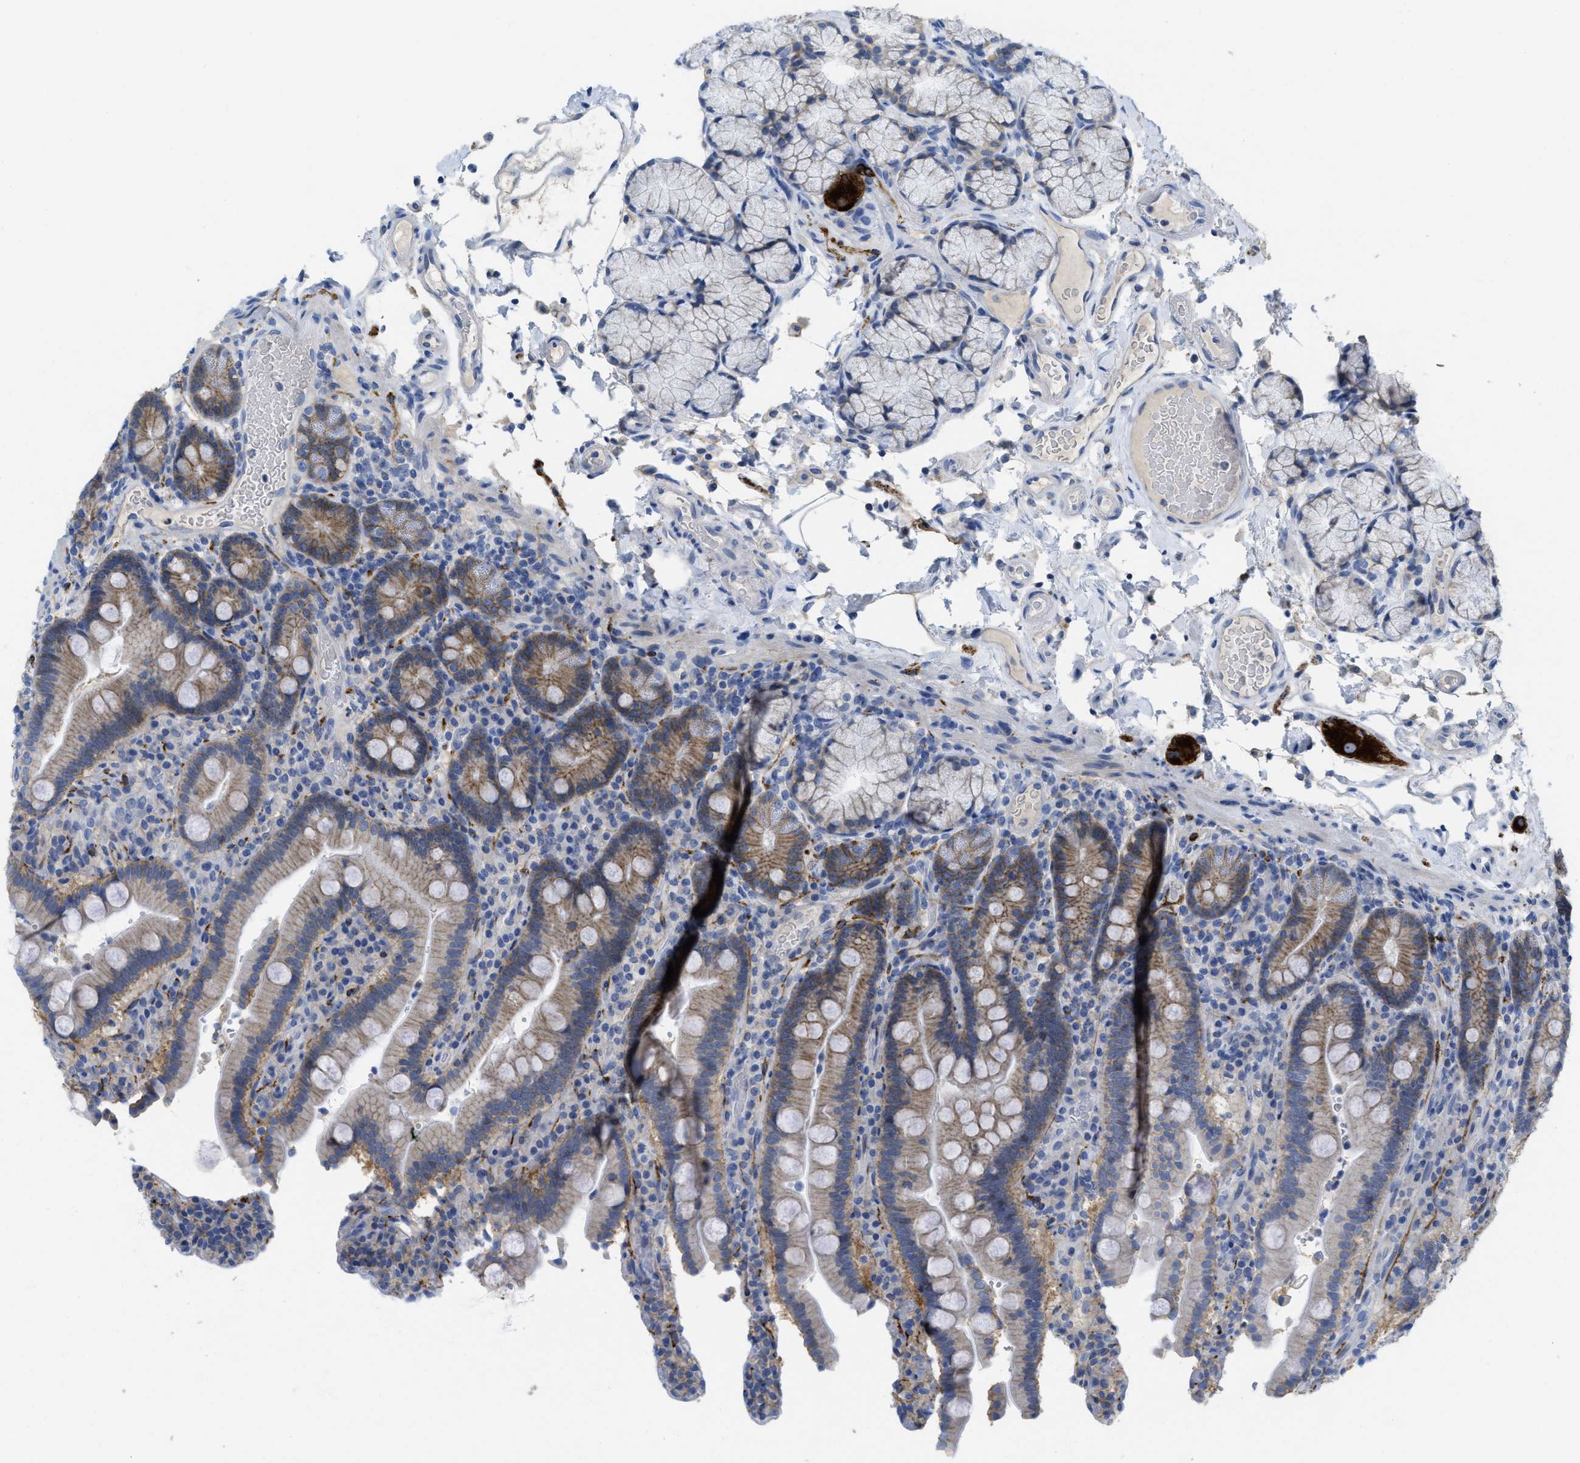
{"staining": {"intensity": "moderate", "quantity": "25%-75%", "location": "cytoplasmic/membranous"}, "tissue": "duodenum", "cell_type": "Glandular cells", "image_type": "normal", "snomed": [{"axis": "morphology", "description": "Normal tissue, NOS"}, {"axis": "topography", "description": "Small intestine, NOS"}], "caption": "The image reveals a brown stain indicating the presence of a protein in the cytoplasmic/membranous of glandular cells in duodenum. (brown staining indicates protein expression, while blue staining denotes nuclei).", "gene": "CNNM4", "patient": {"sex": "female", "age": 71}}